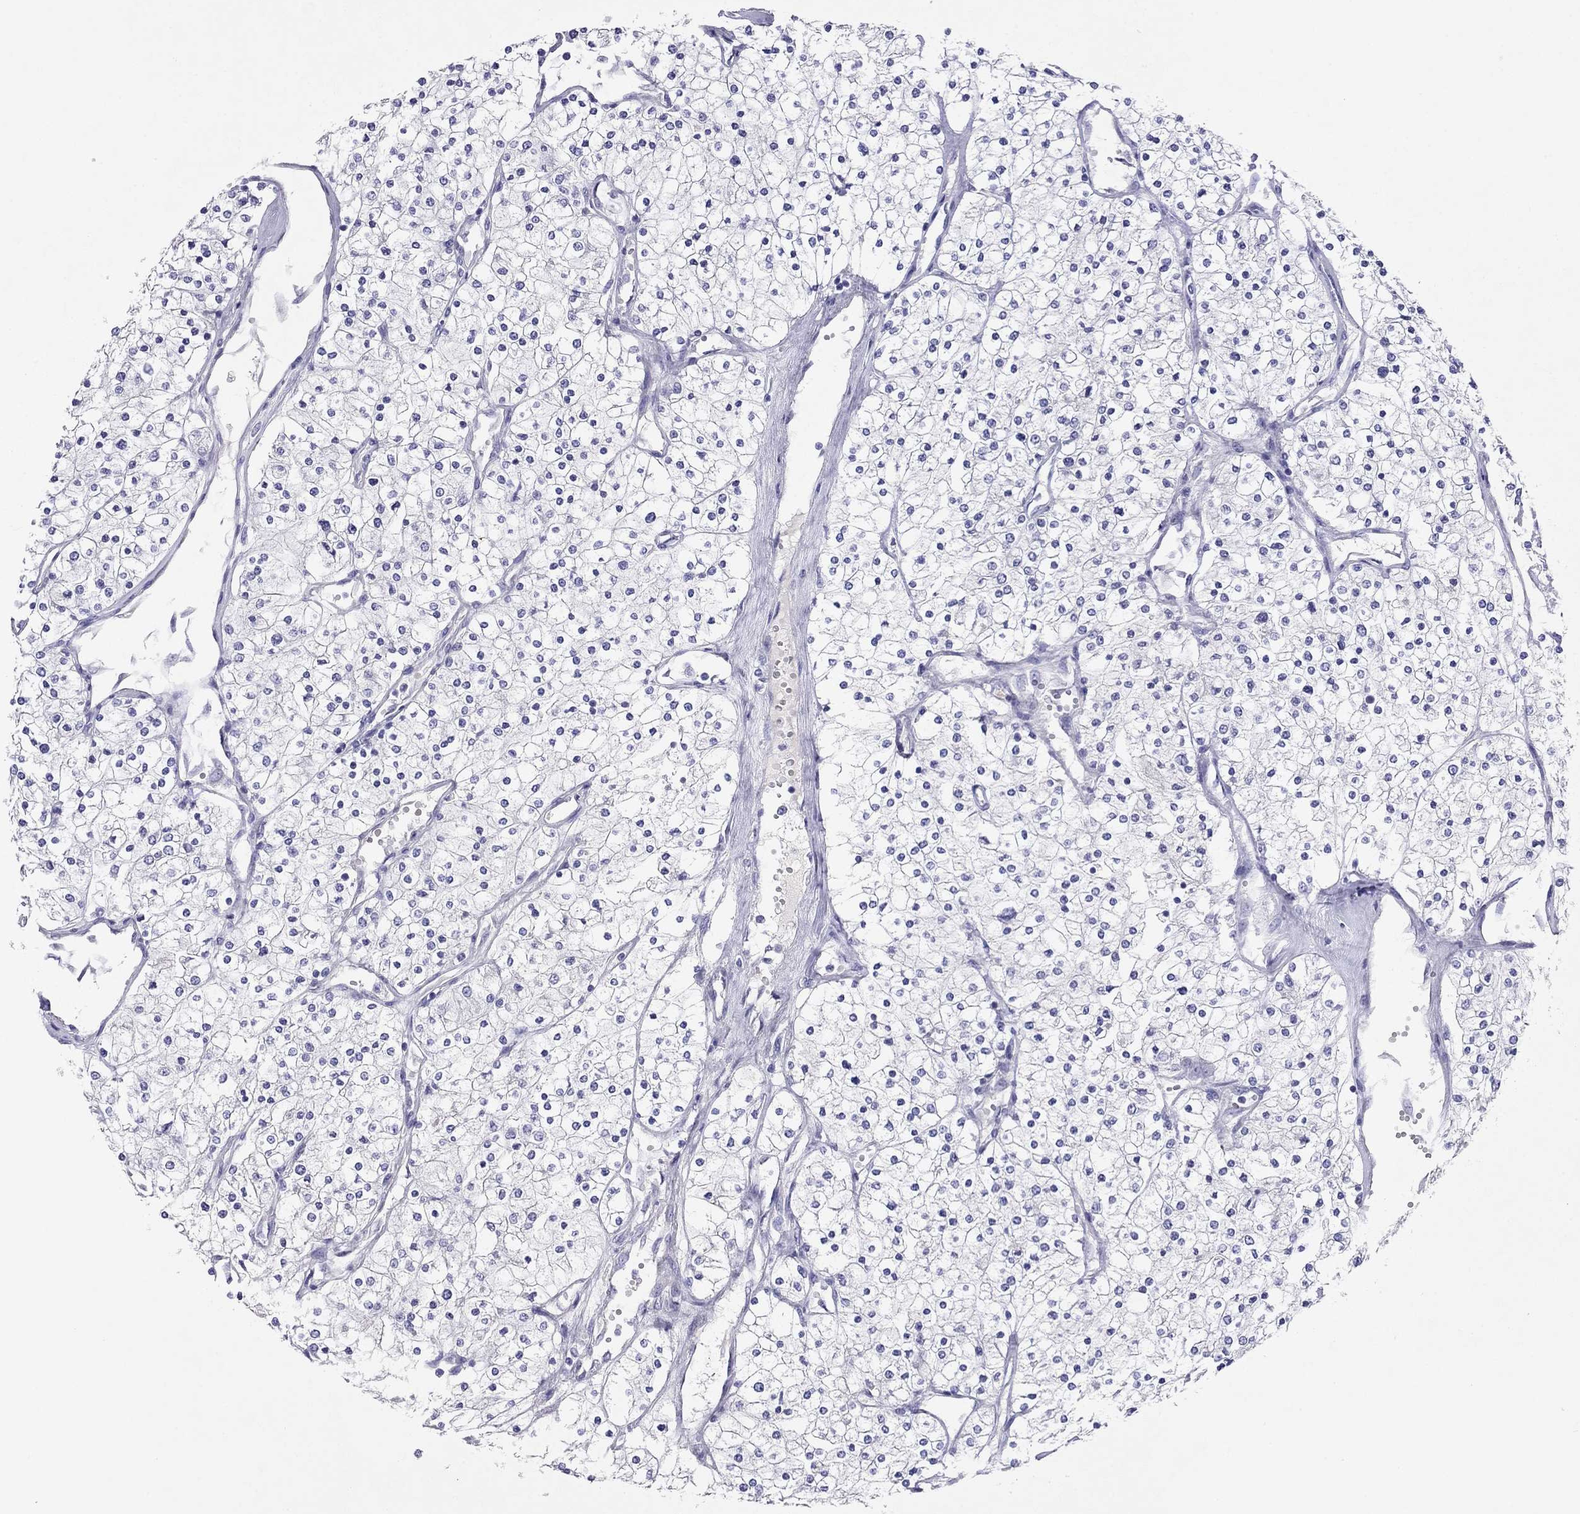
{"staining": {"intensity": "negative", "quantity": "none", "location": "none"}, "tissue": "renal cancer", "cell_type": "Tumor cells", "image_type": "cancer", "snomed": [{"axis": "morphology", "description": "Adenocarcinoma, NOS"}, {"axis": "topography", "description": "Kidney"}], "caption": "Tumor cells show no significant protein expression in renal adenocarcinoma.", "gene": "CAPNS2", "patient": {"sex": "male", "age": 80}}